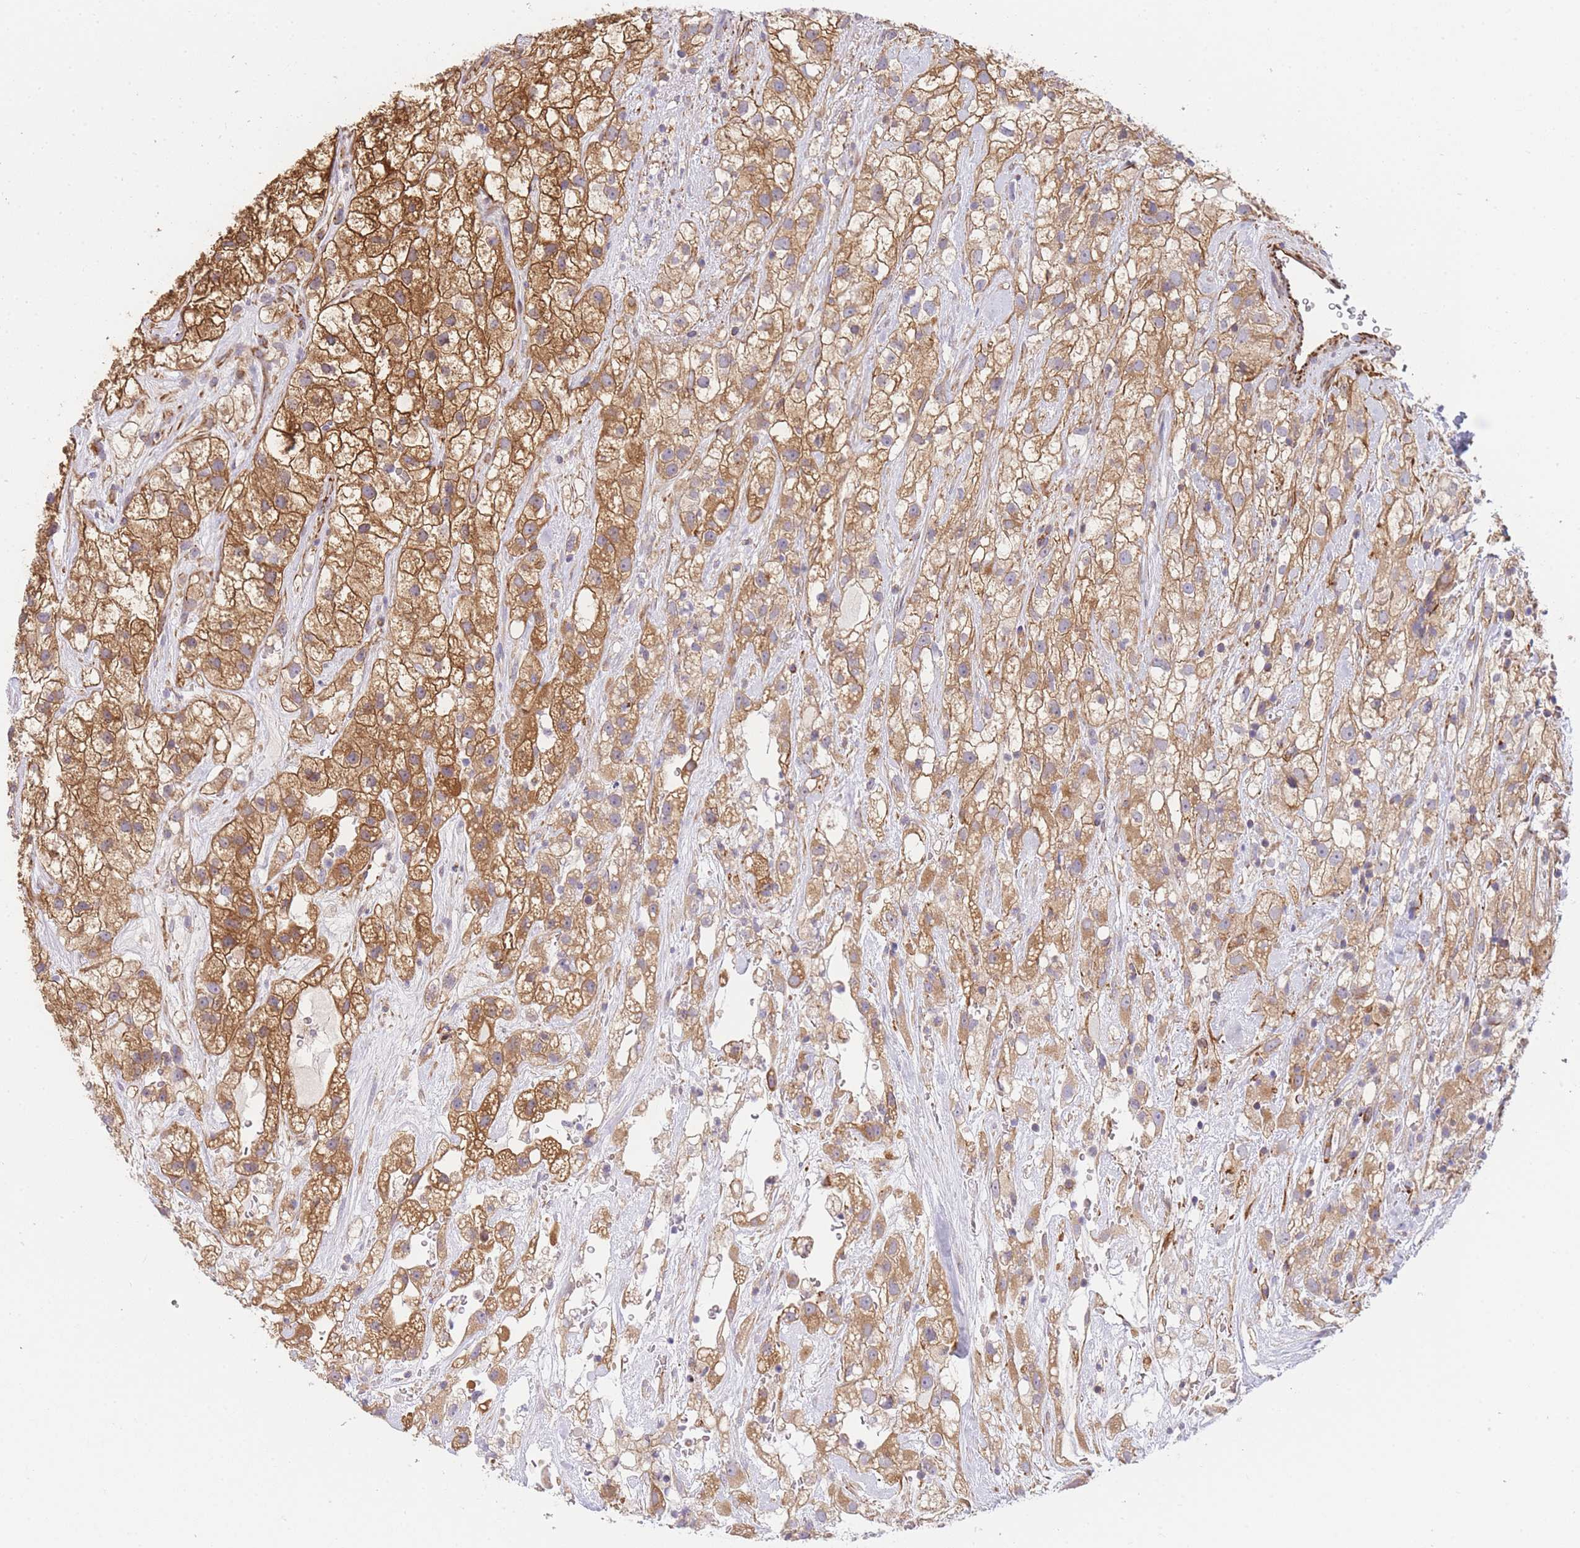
{"staining": {"intensity": "moderate", "quantity": ">75%", "location": "cytoplasmic/membranous"}, "tissue": "renal cancer", "cell_type": "Tumor cells", "image_type": "cancer", "snomed": [{"axis": "morphology", "description": "Adenocarcinoma, NOS"}, {"axis": "topography", "description": "Kidney"}], "caption": "IHC (DAB (3,3'-diaminobenzidine)) staining of human renal cancer displays moderate cytoplasmic/membranous protein expression in about >75% of tumor cells. (Stains: DAB in brown, nuclei in blue, Microscopy: brightfield microscopy at high magnification).", "gene": "ECPAS", "patient": {"sex": "male", "age": 59}}